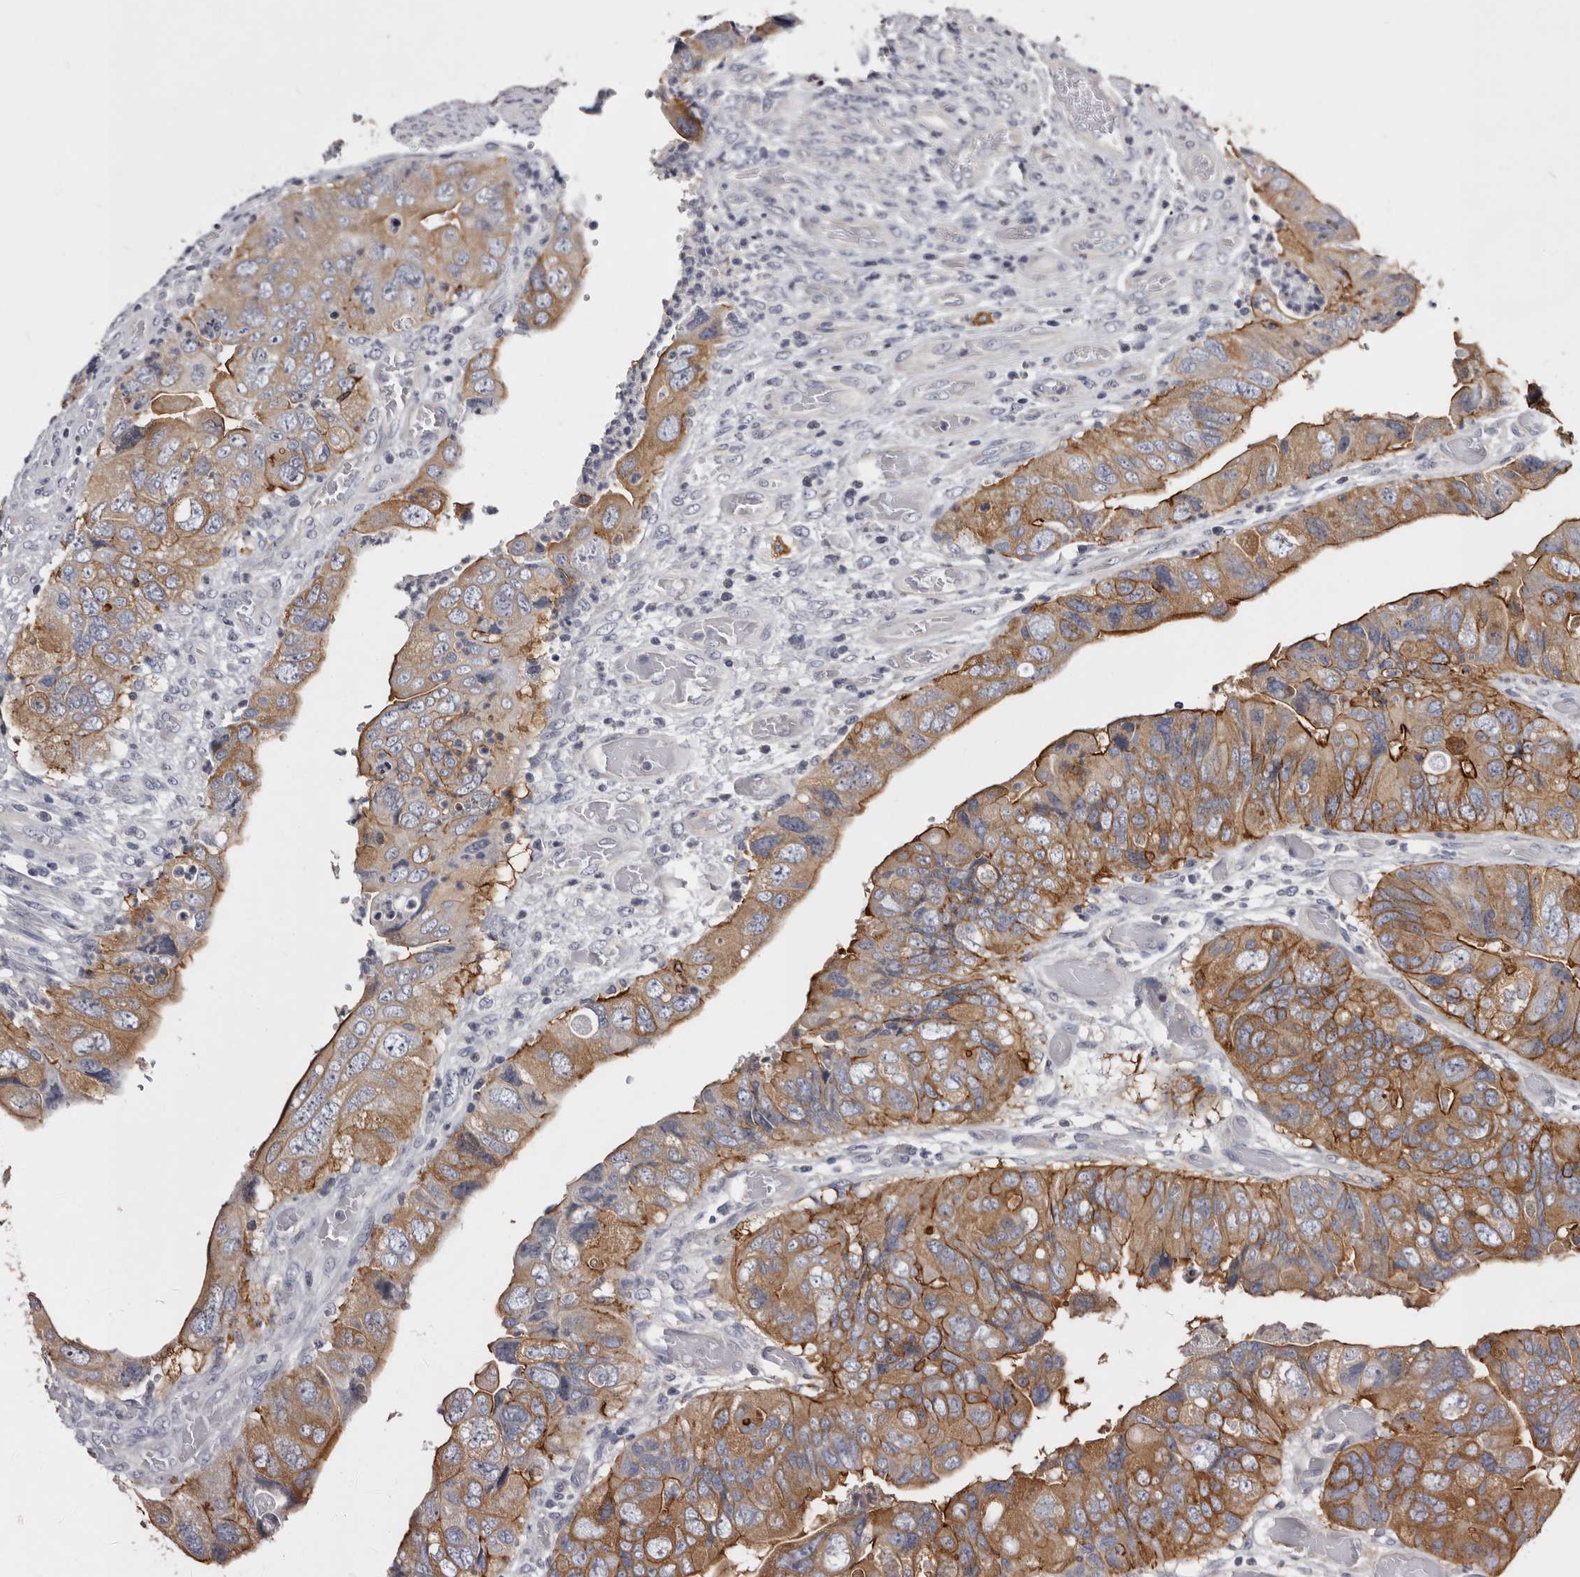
{"staining": {"intensity": "moderate", "quantity": ">75%", "location": "cytoplasmic/membranous"}, "tissue": "colorectal cancer", "cell_type": "Tumor cells", "image_type": "cancer", "snomed": [{"axis": "morphology", "description": "Adenocarcinoma, NOS"}, {"axis": "topography", "description": "Rectum"}], "caption": "There is medium levels of moderate cytoplasmic/membranous staining in tumor cells of colorectal adenocarcinoma, as demonstrated by immunohistochemical staining (brown color).", "gene": "LAD1", "patient": {"sex": "male", "age": 63}}